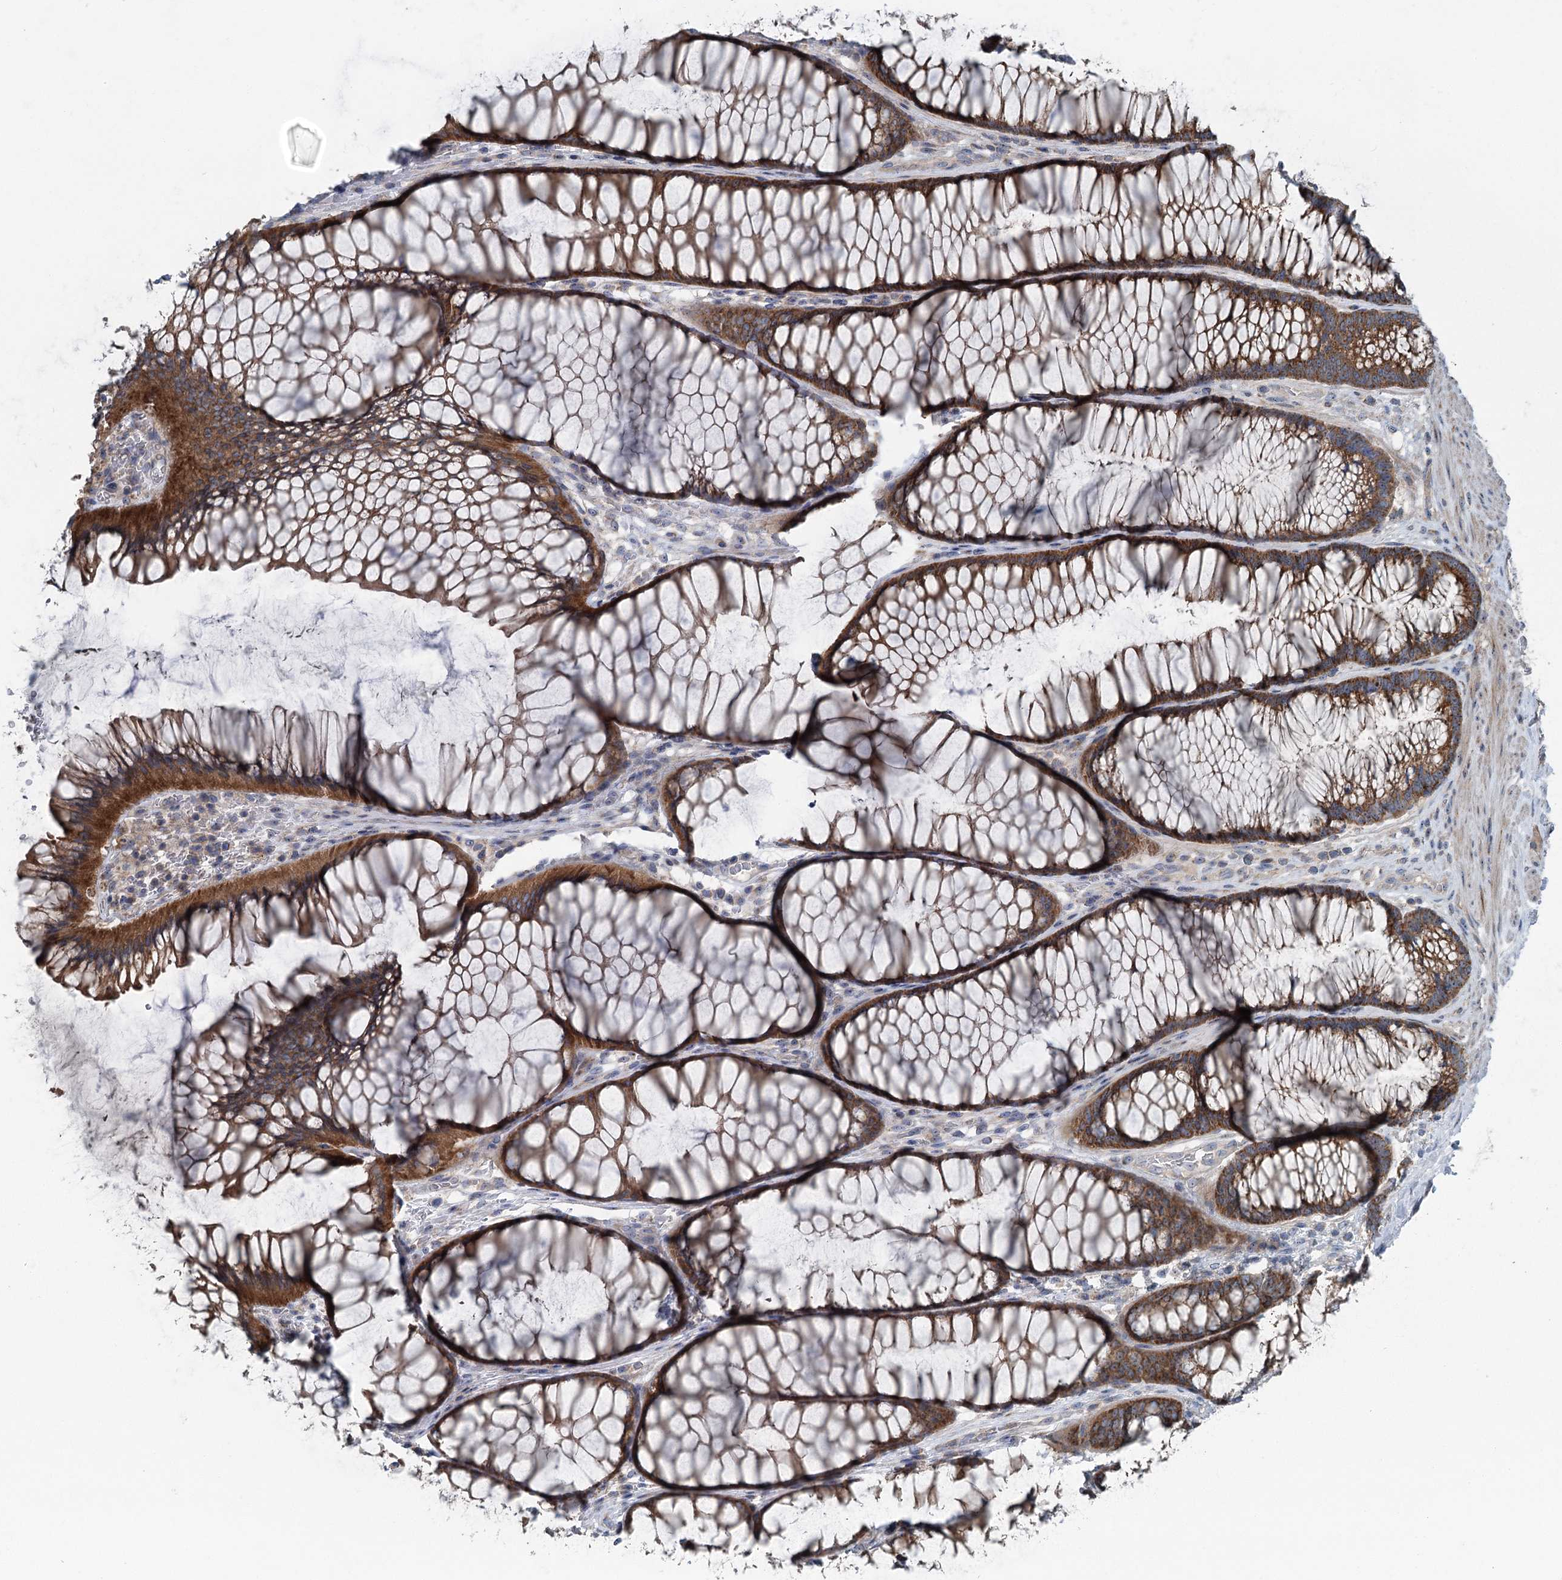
{"staining": {"intensity": "moderate", "quantity": ">75%", "location": "cytoplasmic/membranous"}, "tissue": "colon", "cell_type": "Endothelial cells", "image_type": "normal", "snomed": [{"axis": "morphology", "description": "Normal tissue, NOS"}, {"axis": "topography", "description": "Colon"}], "caption": "Moderate cytoplasmic/membranous staining for a protein is seen in approximately >75% of endothelial cells of normal colon using immunohistochemistry.", "gene": "MARK2", "patient": {"sex": "female", "age": 82}}